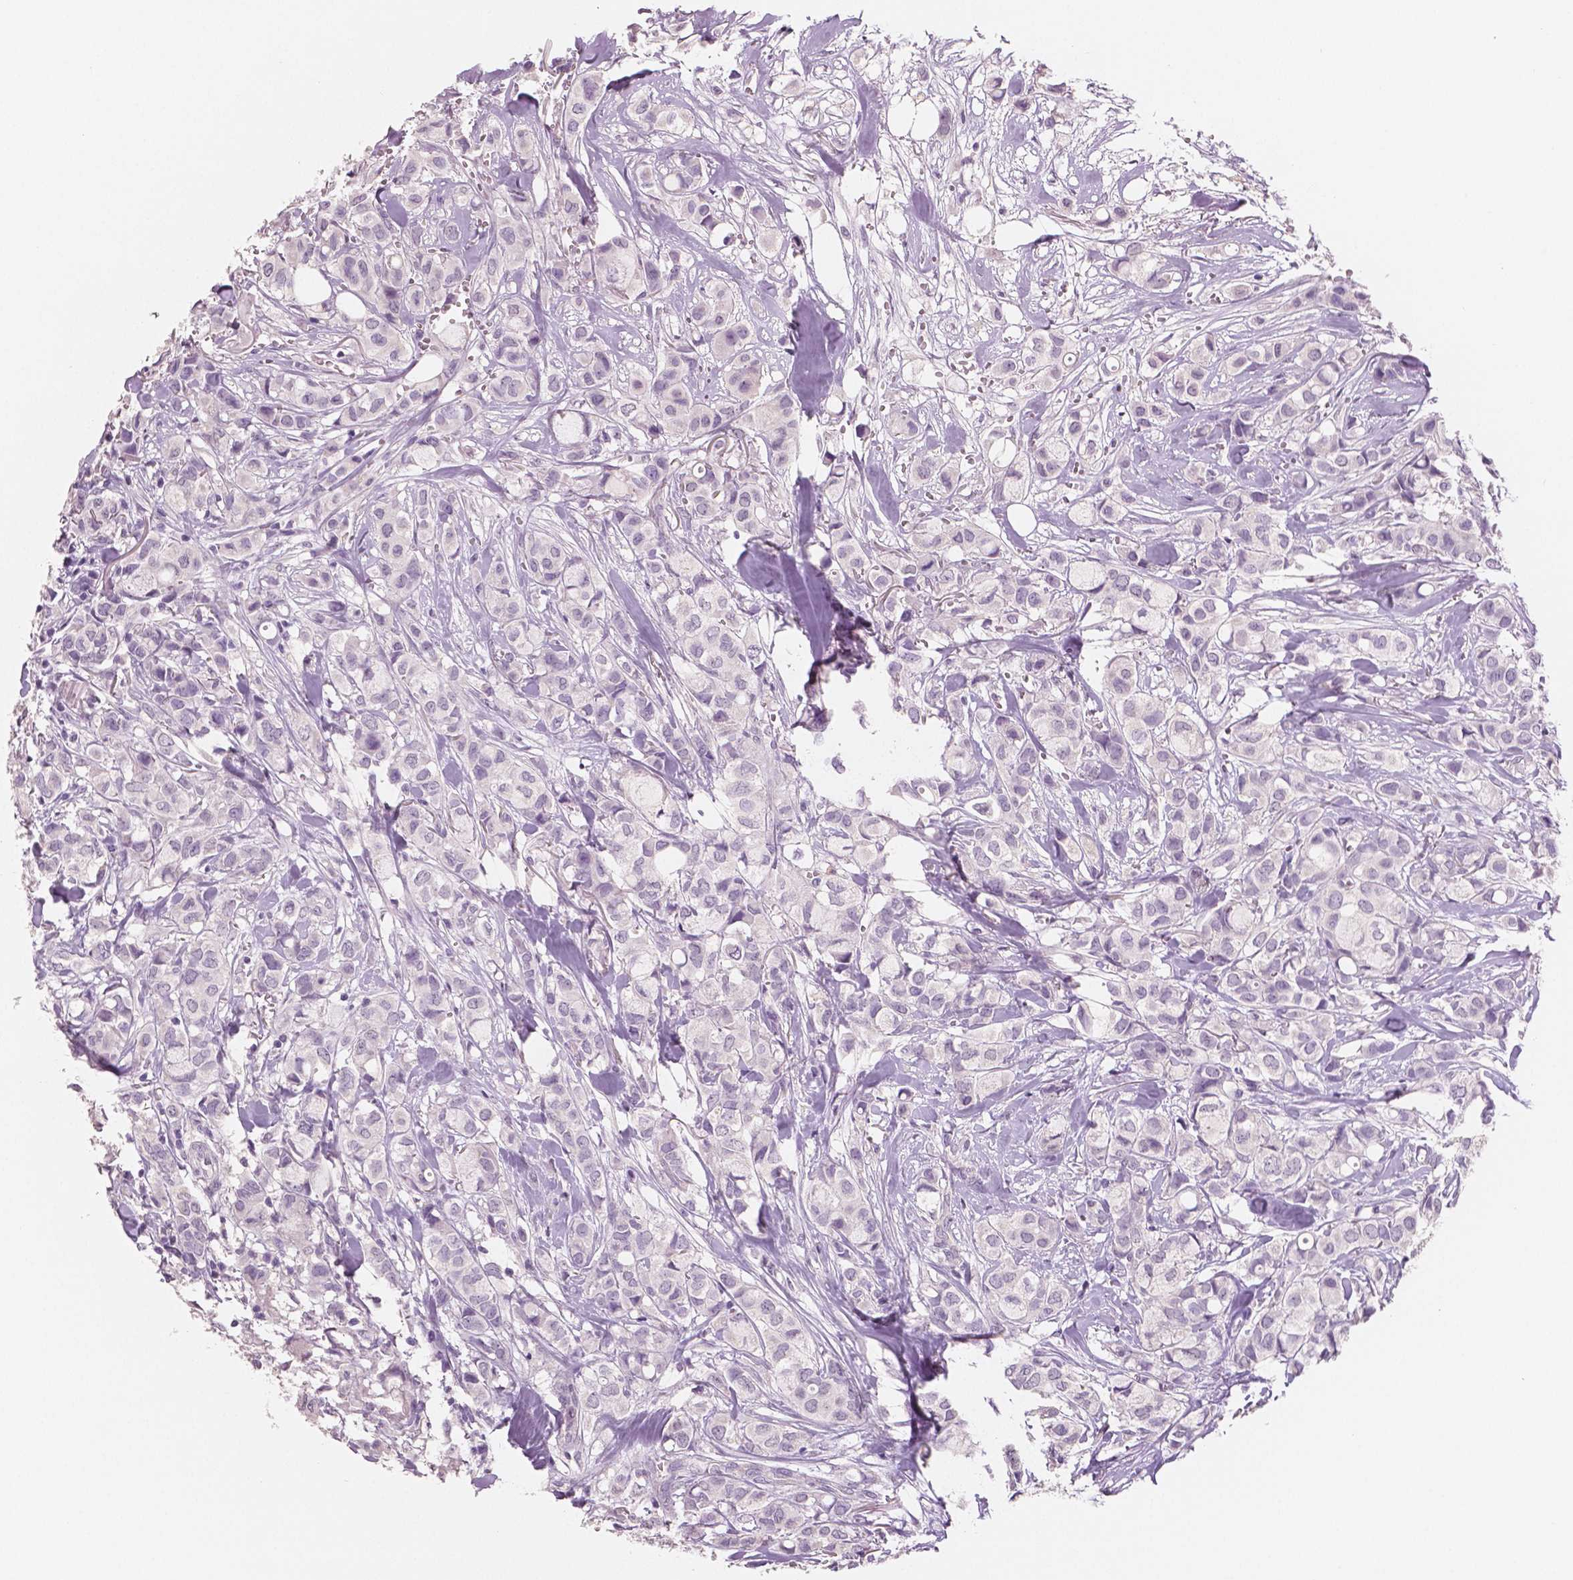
{"staining": {"intensity": "negative", "quantity": "none", "location": "none"}, "tissue": "breast cancer", "cell_type": "Tumor cells", "image_type": "cancer", "snomed": [{"axis": "morphology", "description": "Duct carcinoma"}, {"axis": "topography", "description": "Breast"}], "caption": "Photomicrograph shows no significant protein expression in tumor cells of breast infiltrating ductal carcinoma.", "gene": "NECAB2", "patient": {"sex": "female", "age": 85}}